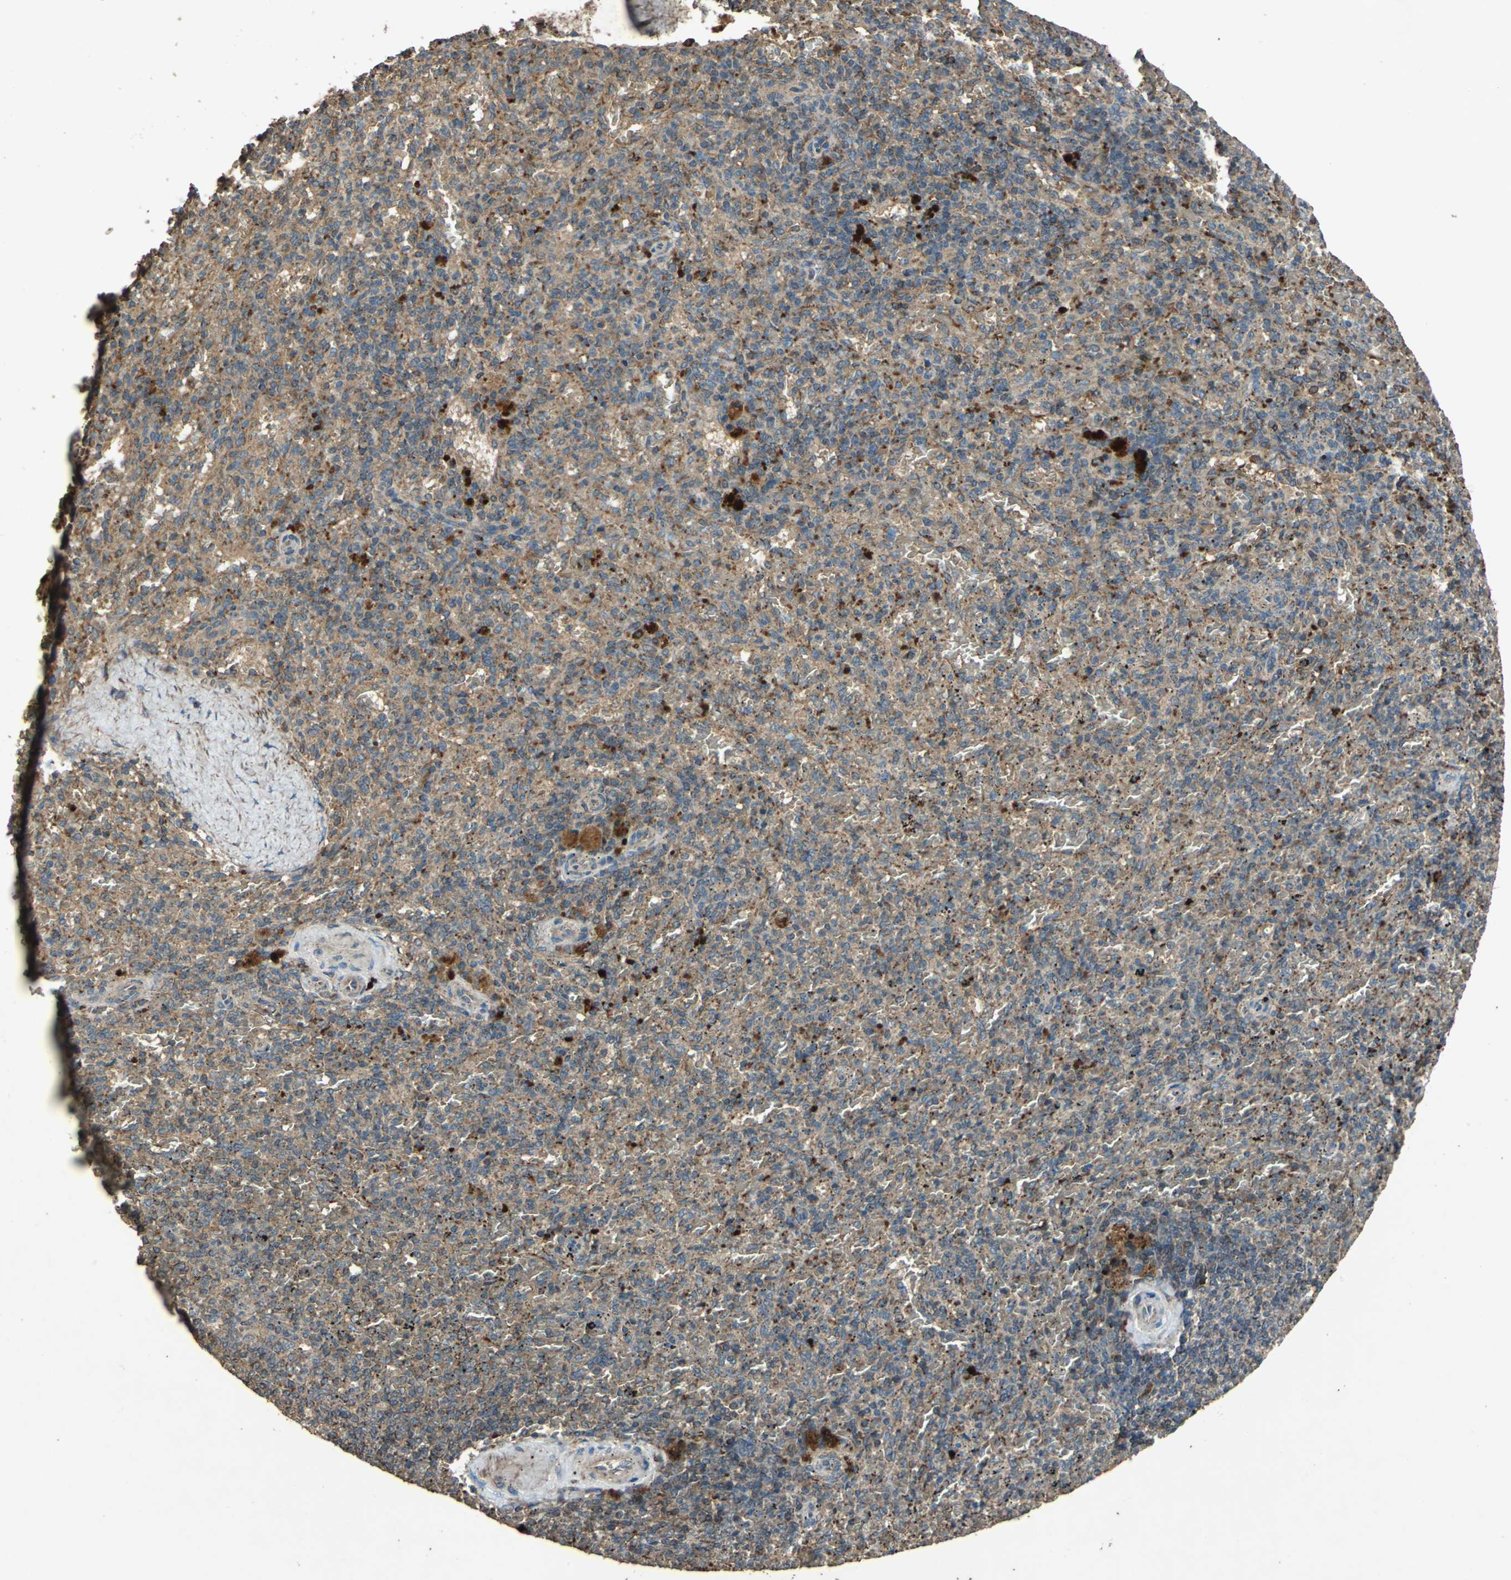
{"staining": {"intensity": "strong", "quantity": ">75%", "location": "cytoplasmic/membranous"}, "tissue": "spleen", "cell_type": "Cells in red pulp", "image_type": "normal", "snomed": [{"axis": "morphology", "description": "Normal tissue, NOS"}, {"axis": "topography", "description": "Spleen"}], "caption": "Brown immunohistochemical staining in normal spleen demonstrates strong cytoplasmic/membranous positivity in approximately >75% of cells in red pulp.", "gene": "POLRMT", "patient": {"sex": "female", "age": 43}}